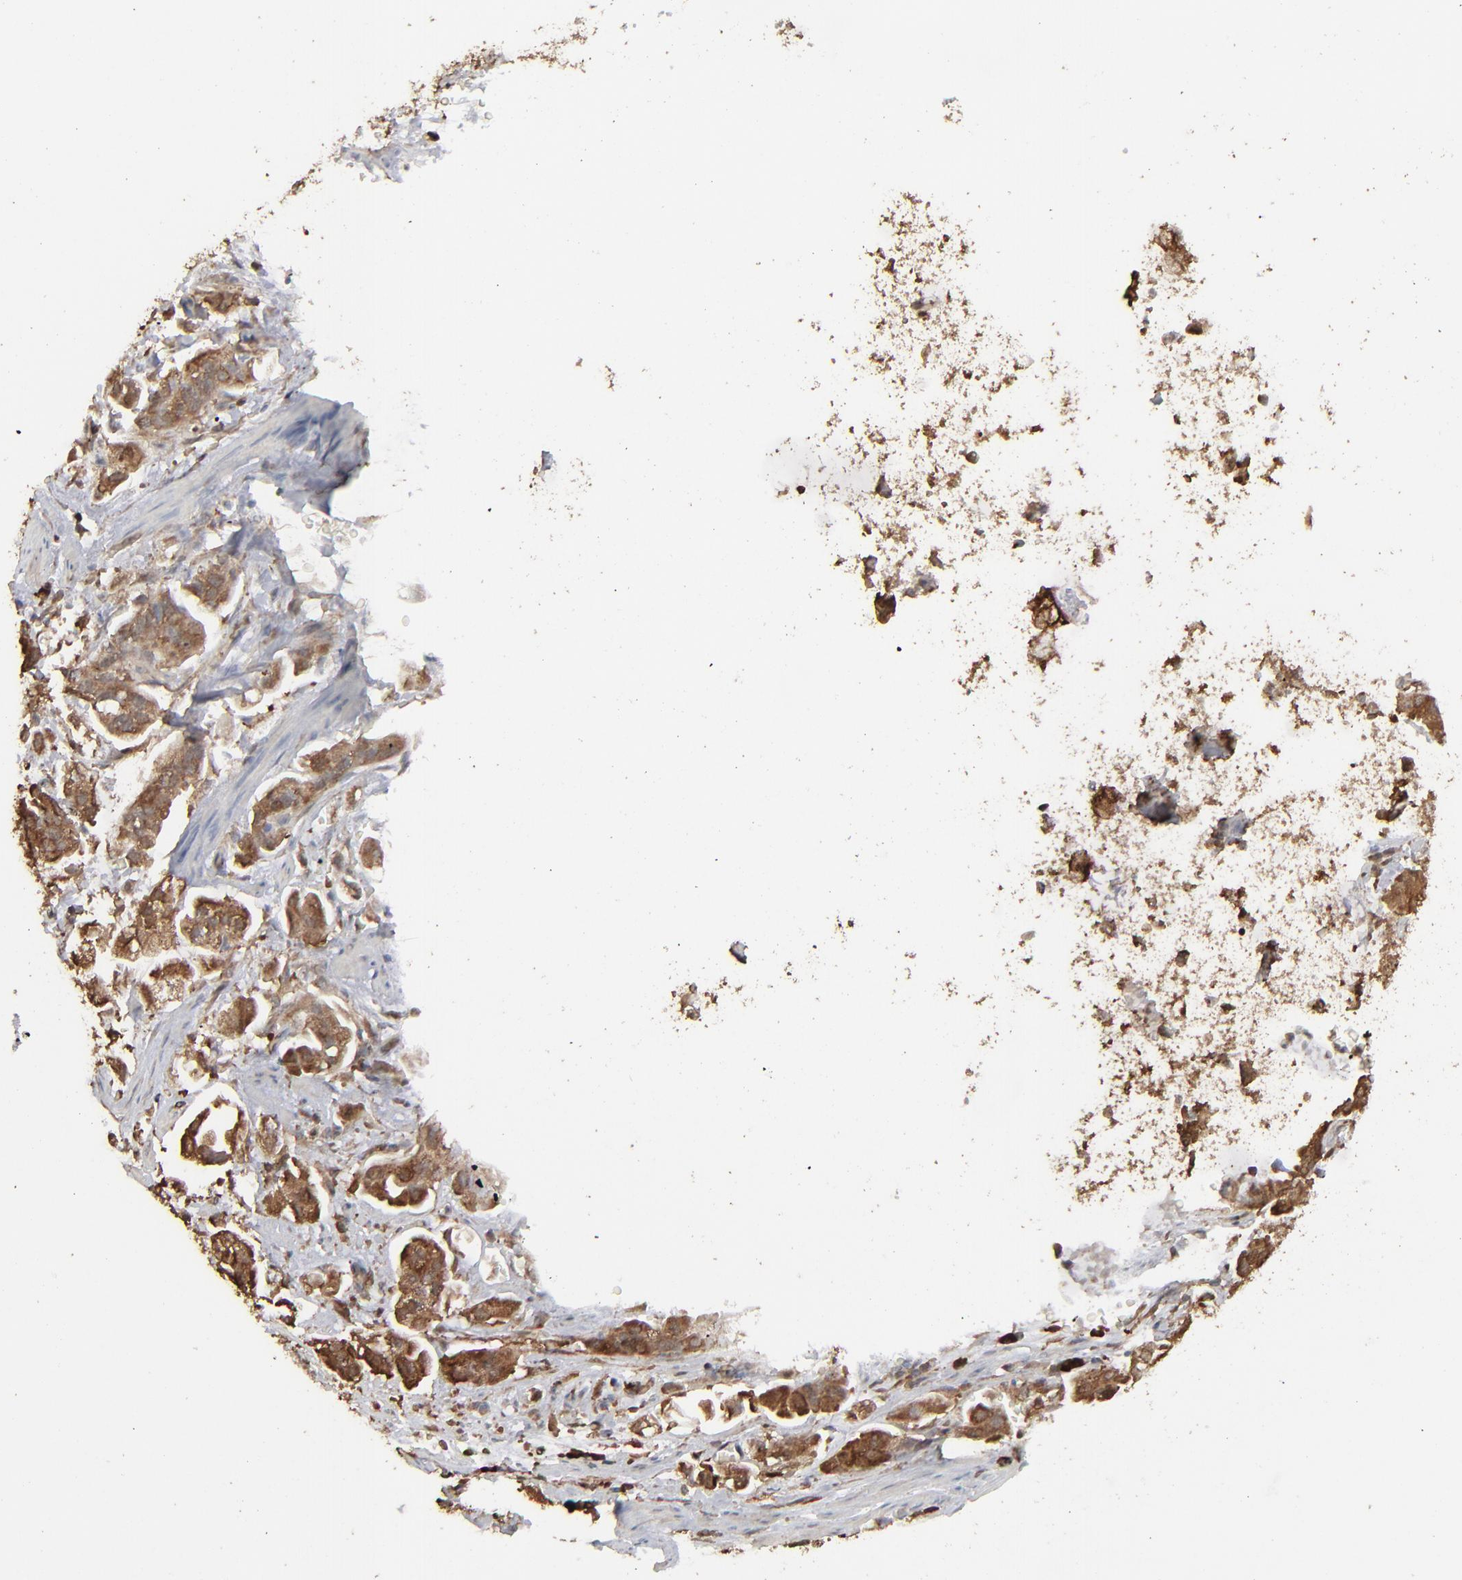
{"staining": {"intensity": "moderate", "quantity": ">75%", "location": "cytoplasmic/membranous"}, "tissue": "stomach cancer", "cell_type": "Tumor cells", "image_type": "cancer", "snomed": [{"axis": "morphology", "description": "Adenocarcinoma, NOS"}, {"axis": "topography", "description": "Stomach"}], "caption": "Immunohistochemical staining of human stomach cancer reveals moderate cytoplasmic/membranous protein staining in about >75% of tumor cells. The staining is performed using DAB (3,3'-diaminobenzidine) brown chromogen to label protein expression. The nuclei are counter-stained blue using hematoxylin.", "gene": "NME1-NME2", "patient": {"sex": "male", "age": 62}}